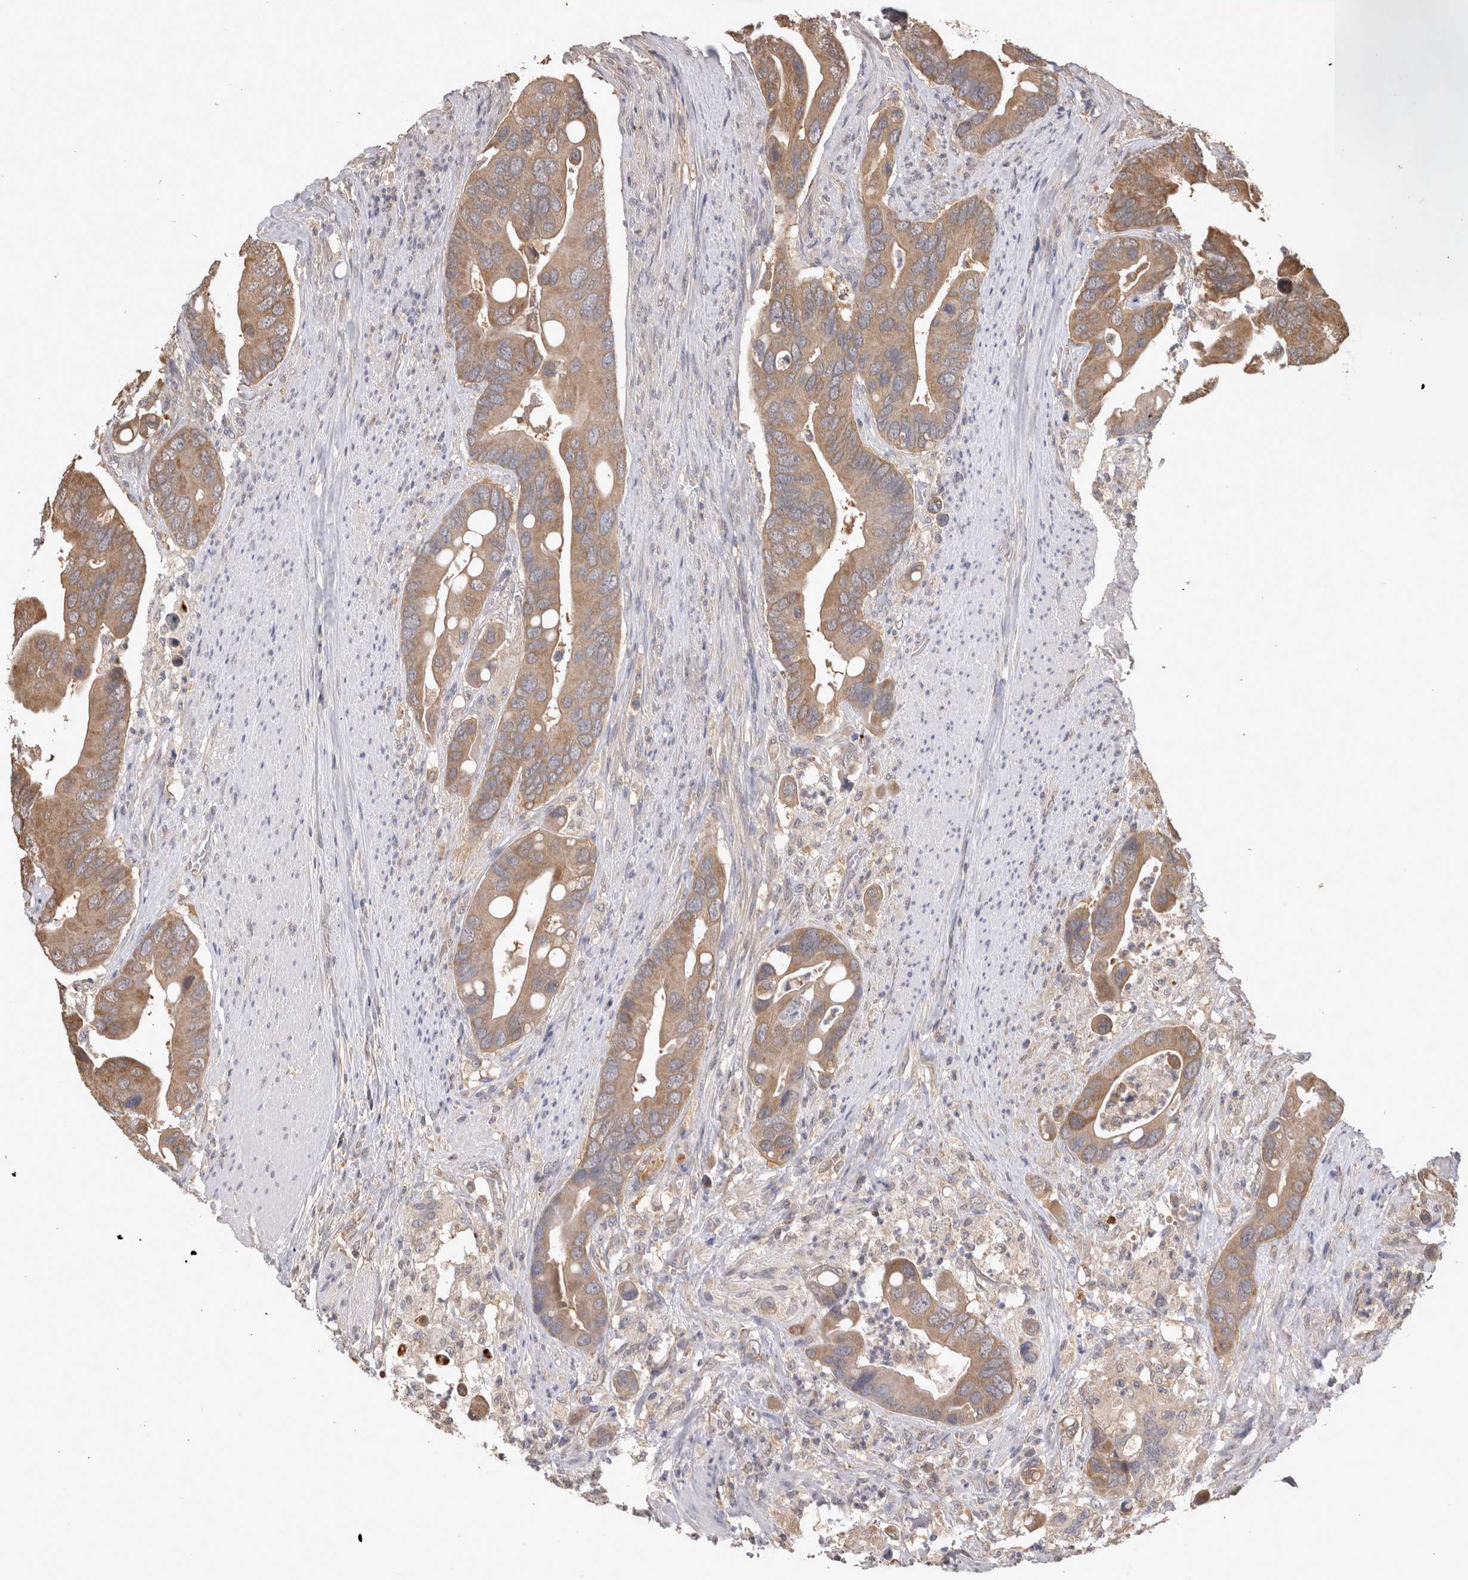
{"staining": {"intensity": "weak", "quantity": ">75%", "location": "cytoplasmic/membranous"}, "tissue": "colorectal cancer", "cell_type": "Tumor cells", "image_type": "cancer", "snomed": [{"axis": "morphology", "description": "Adenocarcinoma, NOS"}, {"axis": "topography", "description": "Rectum"}], "caption": "The immunohistochemical stain shows weak cytoplasmic/membranous expression in tumor cells of colorectal adenocarcinoma tissue.", "gene": "PREP", "patient": {"sex": "female", "age": 57}}